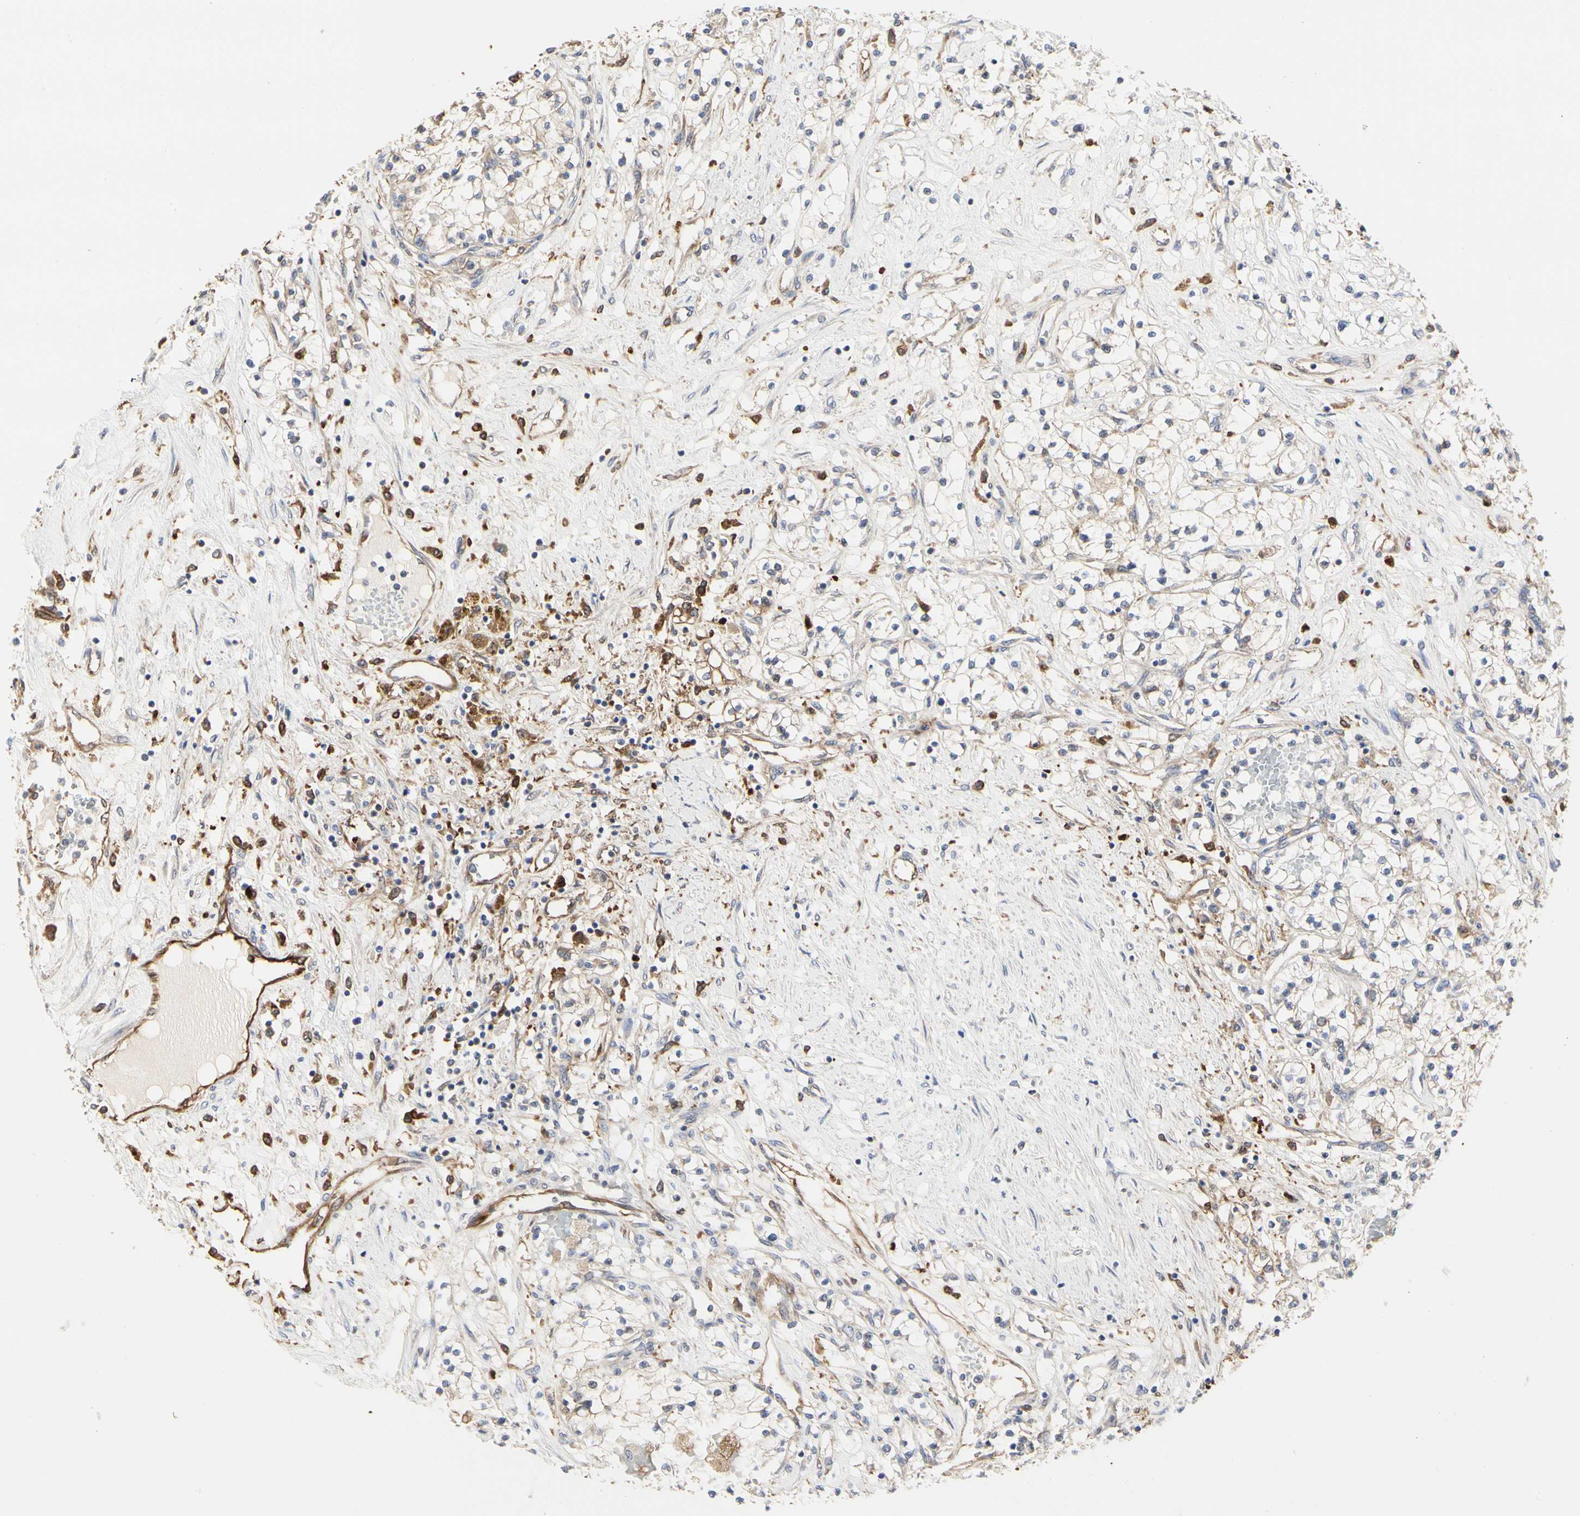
{"staining": {"intensity": "weak", "quantity": ">75%", "location": "cytoplasmic/membranous"}, "tissue": "renal cancer", "cell_type": "Tumor cells", "image_type": "cancer", "snomed": [{"axis": "morphology", "description": "Adenocarcinoma, NOS"}, {"axis": "topography", "description": "Kidney"}], "caption": "A brown stain highlights weak cytoplasmic/membranous positivity of a protein in renal cancer tumor cells. The protein is shown in brown color, while the nuclei are stained blue.", "gene": "C3orf52", "patient": {"sex": "male", "age": 68}}